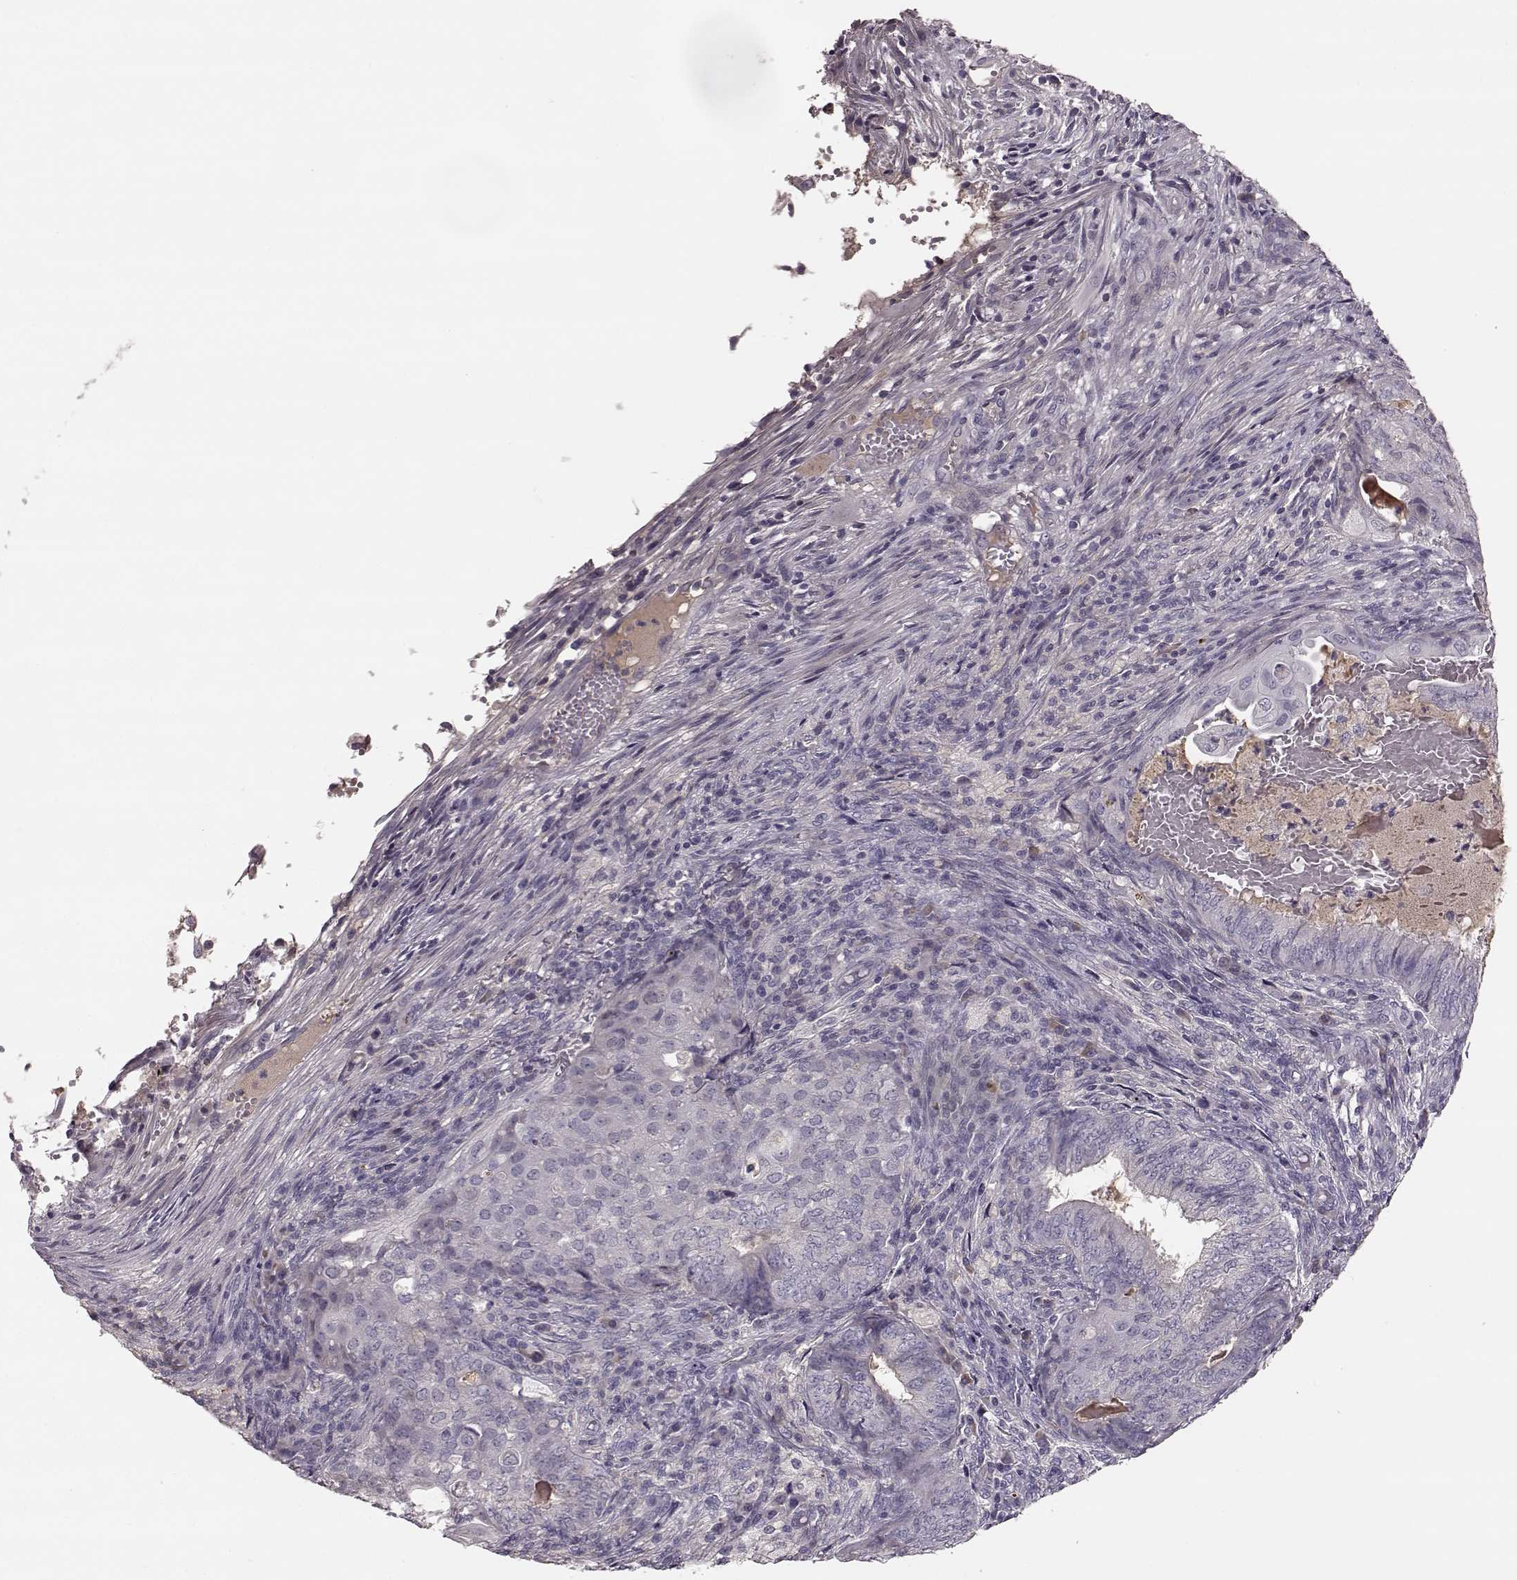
{"staining": {"intensity": "negative", "quantity": "none", "location": "none"}, "tissue": "endometrial cancer", "cell_type": "Tumor cells", "image_type": "cancer", "snomed": [{"axis": "morphology", "description": "Adenocarcinoma, NOS"}, {"axis": "topography", "description": "Endometrium"}], "caption": "DAB immunohistochemical staining of endometrial adenocarcinoma demonstrates no significant expression in tumor cells.", "gene": "YJEFN3", "patient": {"sex": "female", "age": 62}}